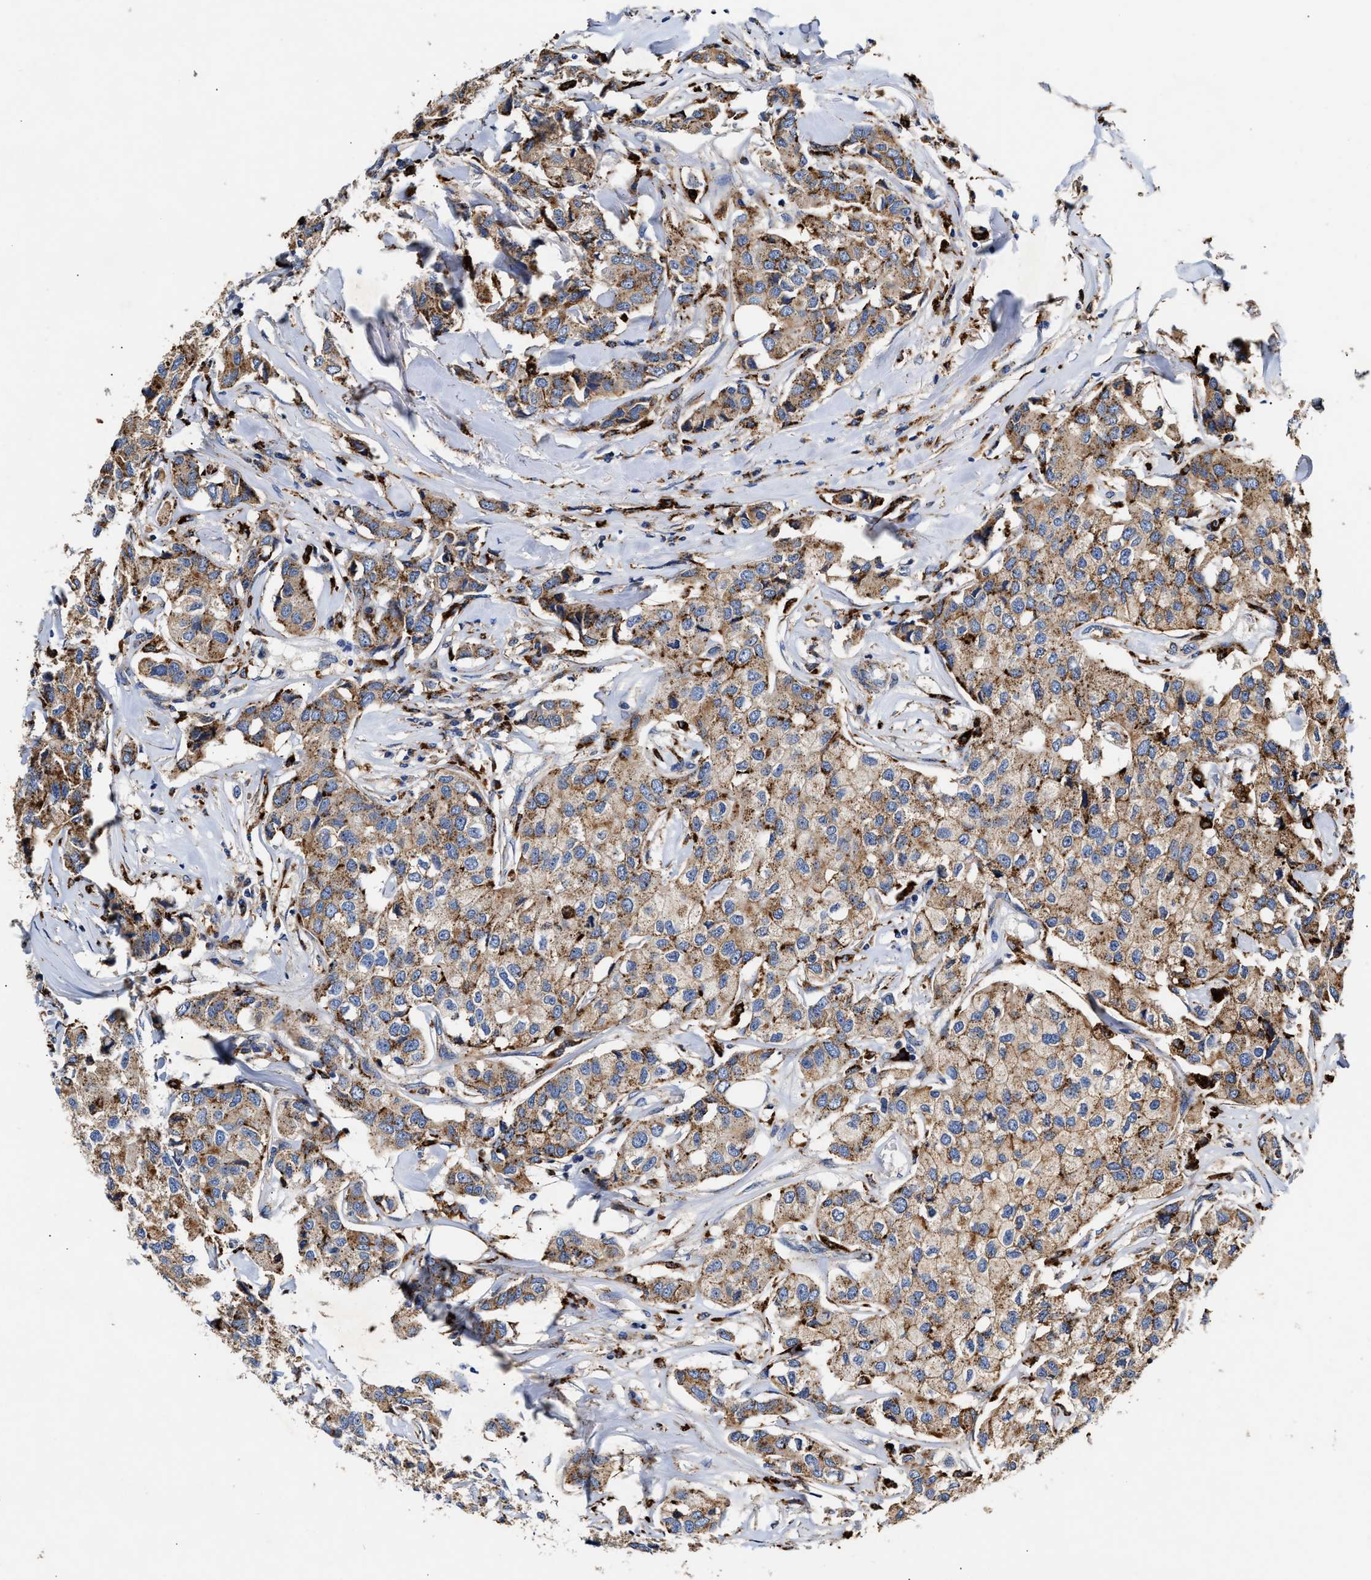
{"staining": {"intensity": "moderate", "quantity": ">75%", "location": "cytoplasmic/membranous"}, "tissue": "breast cancer", "cell_type": "Tumor cells", "image_type": "cancer", "snomed": [{"axis": "morphology", "description": "Duct carcinoma"}, {"axis": "topography", "description": "Breast"}], "caption": "Protein expression analysis of human invasive ductal carcinoma (breast) reveals moderate cytoplasmic/membranous positivity in about >75% of tumor cells. (Stains: DAB (3,3'-diaminobenzidine) in brown, nuclei in blue, Microscopy: brightfield microscopy at high magnification).", "gene": "CCDC146", "patient": {"sex": "female", "age": 80}}